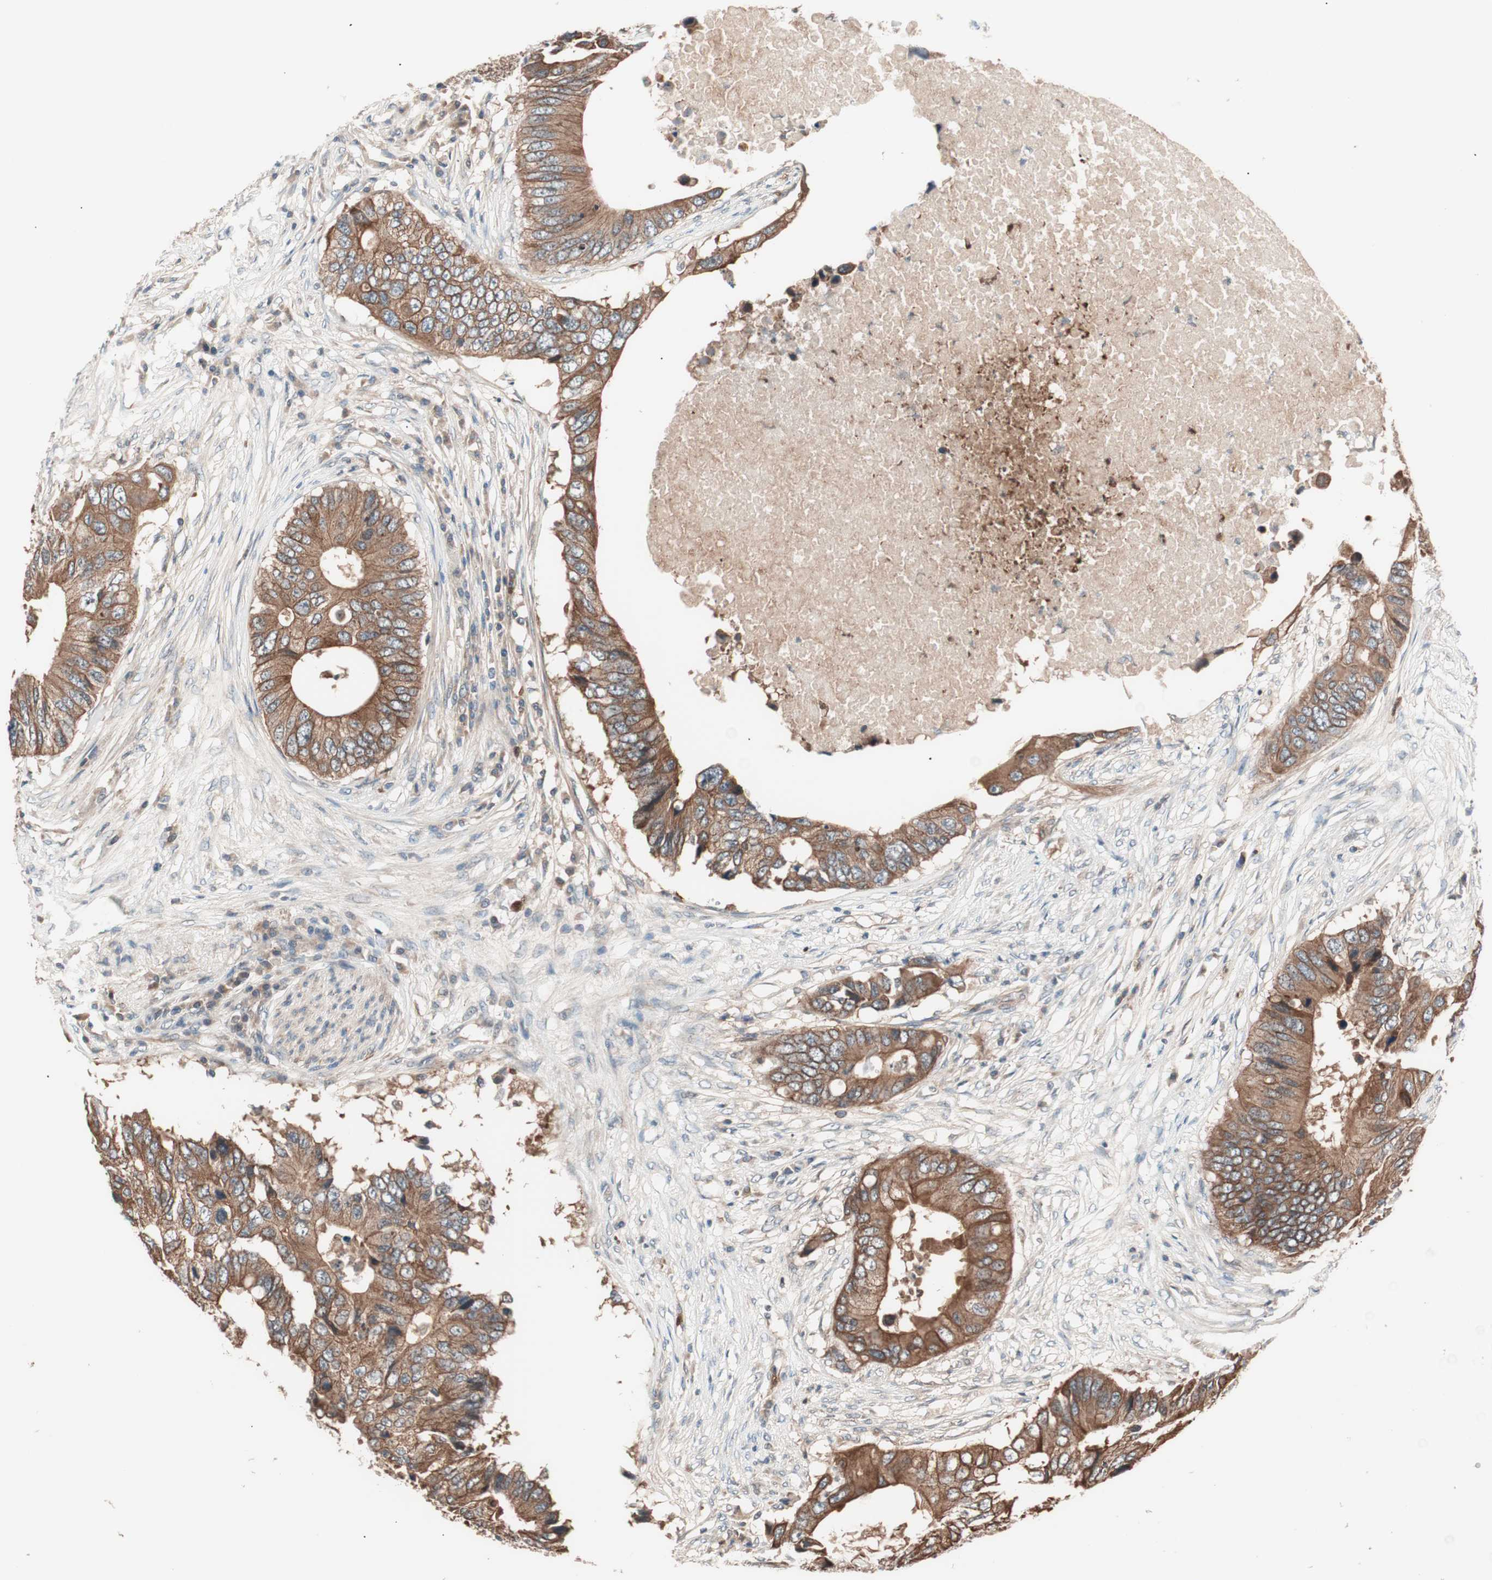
{"staining": {"intensity": "strong", "quantity": ">75%", "location": "cytoplasmic/membranous"}, "tissue": "colorectal cancer", "cell_type": "Tumor cells", "image_type": "cancer", "snomed": [{"axis": "morphology", "description": "Adenocarcinoma, NOS"}, {"axis": "topography", "description": "Colon"}], "caption": "Adenocarcinoma (colorectal) stained with a brown dye demonstrates strong cytoplasmic/membranous positive positivity in about >75% of tumor cells.", "gene": "TSG101", "patient": {"sex": "male", "age": 71}}